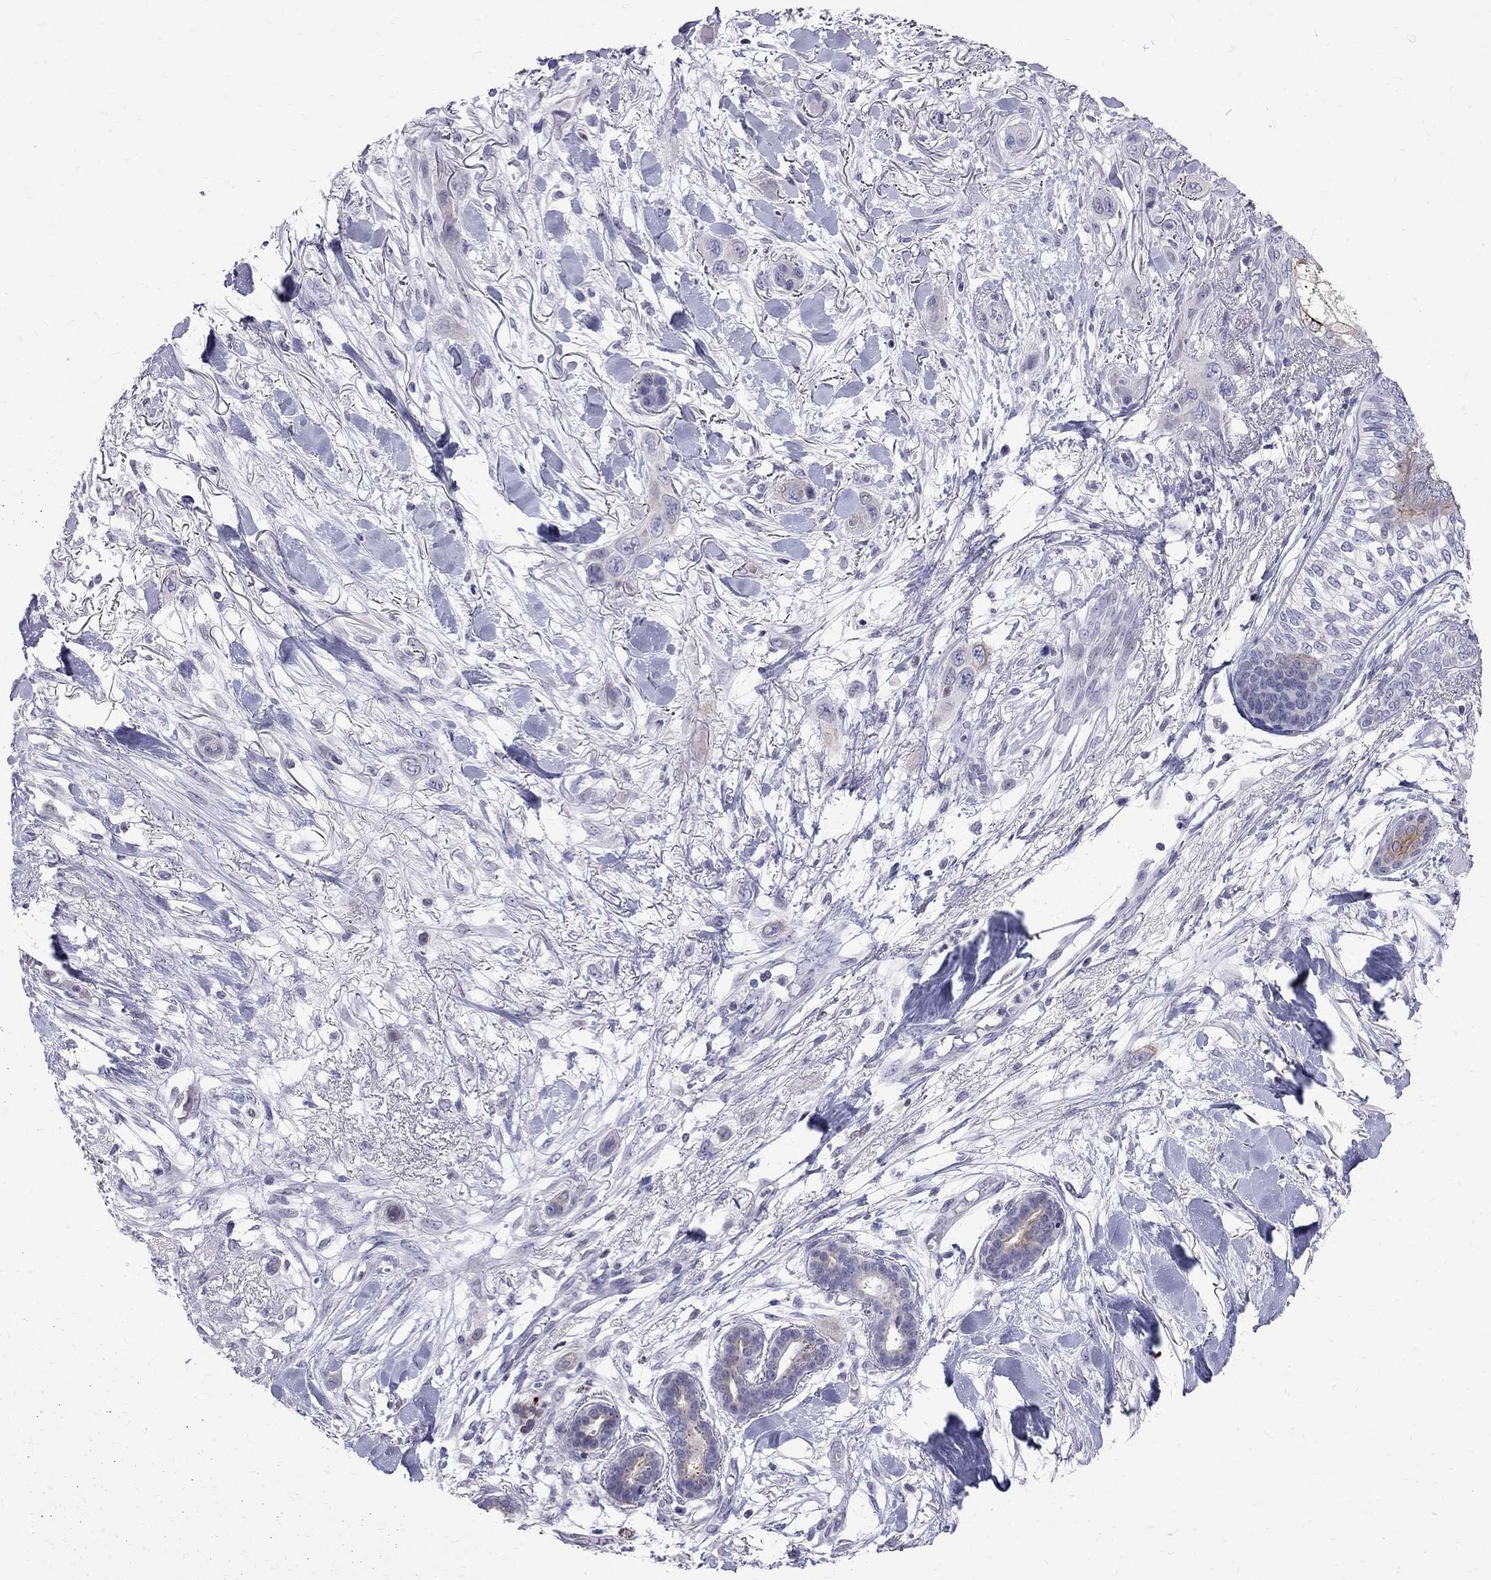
{"staining": {"intensity": "strong", "quantity": "<25%", "location": "cytoplasmic/membranous"}, "tissue": "skin cancer", "cell_type": "Tumor cells", "image_type": "cancer", "snomed": [{"axis": "morphology", "description": "Squamous cell carcinoma, NOS"}, {"axis": "topography", "description": "Skin"}], "caption": "Approximately <25% of tumor cells in skin squamous cell carcinoma demonstrate strong cytoplasmic/membranous protein staining as visualized by brown immunohistochemical staining.", "gene": "MUC15", "patient": {"sex": "male", "age": 79}}